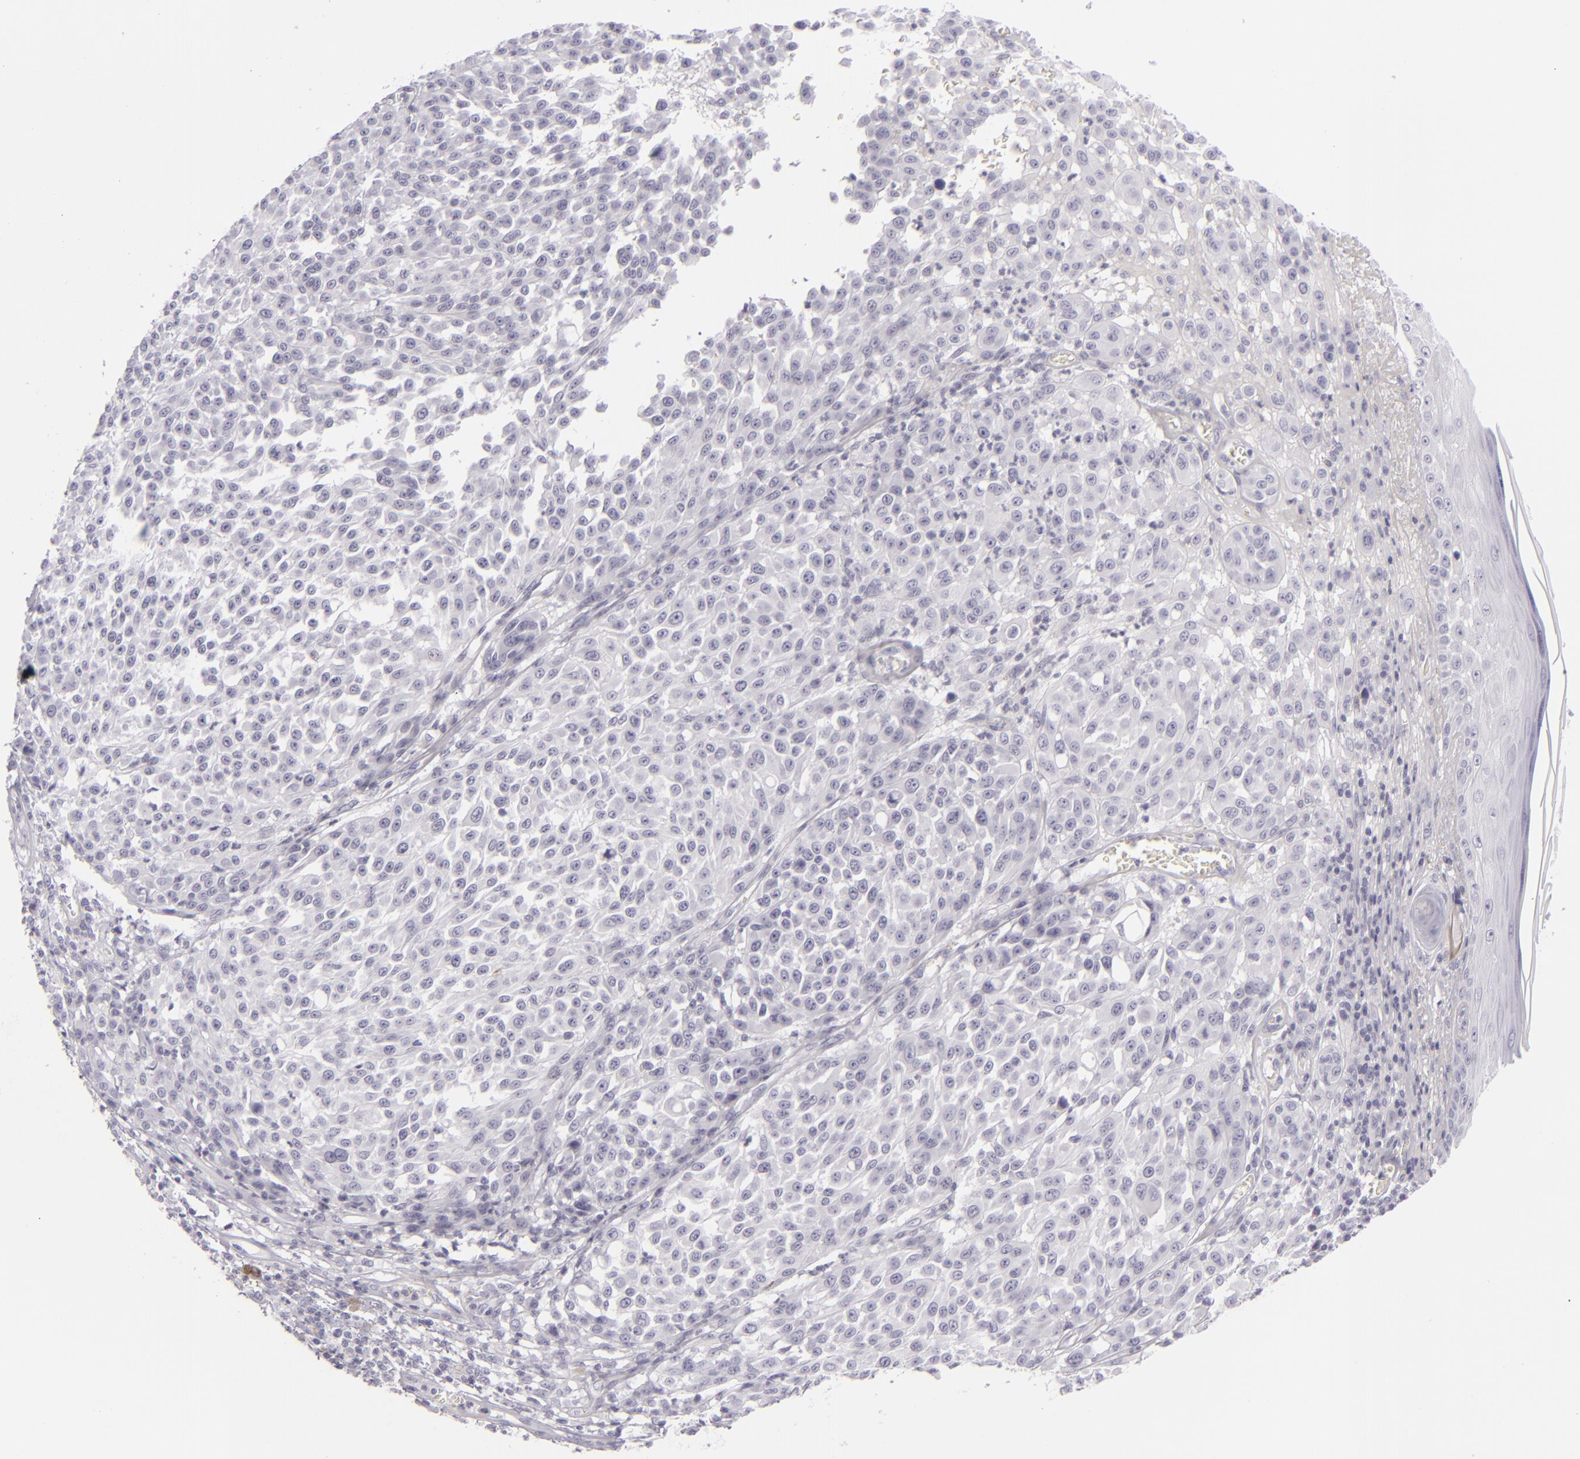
{"staining": {"intensity": "negative", "quantity": "none", "location": "none"}, "tissue": "melanoma", "cell_type": "Tumor cells", "image_type": "cancer", "snomed": [{"axis": "morphology", "description": "Malignant melanoma, NOS"}, {"axis": "topography", "description": "Skin"}], "caption": "Protein analysis of malignant melanoma shows no significant positivity in tumor cells.", "gene": "CDX2", "patient": {"sex": "female", "age": 49}}